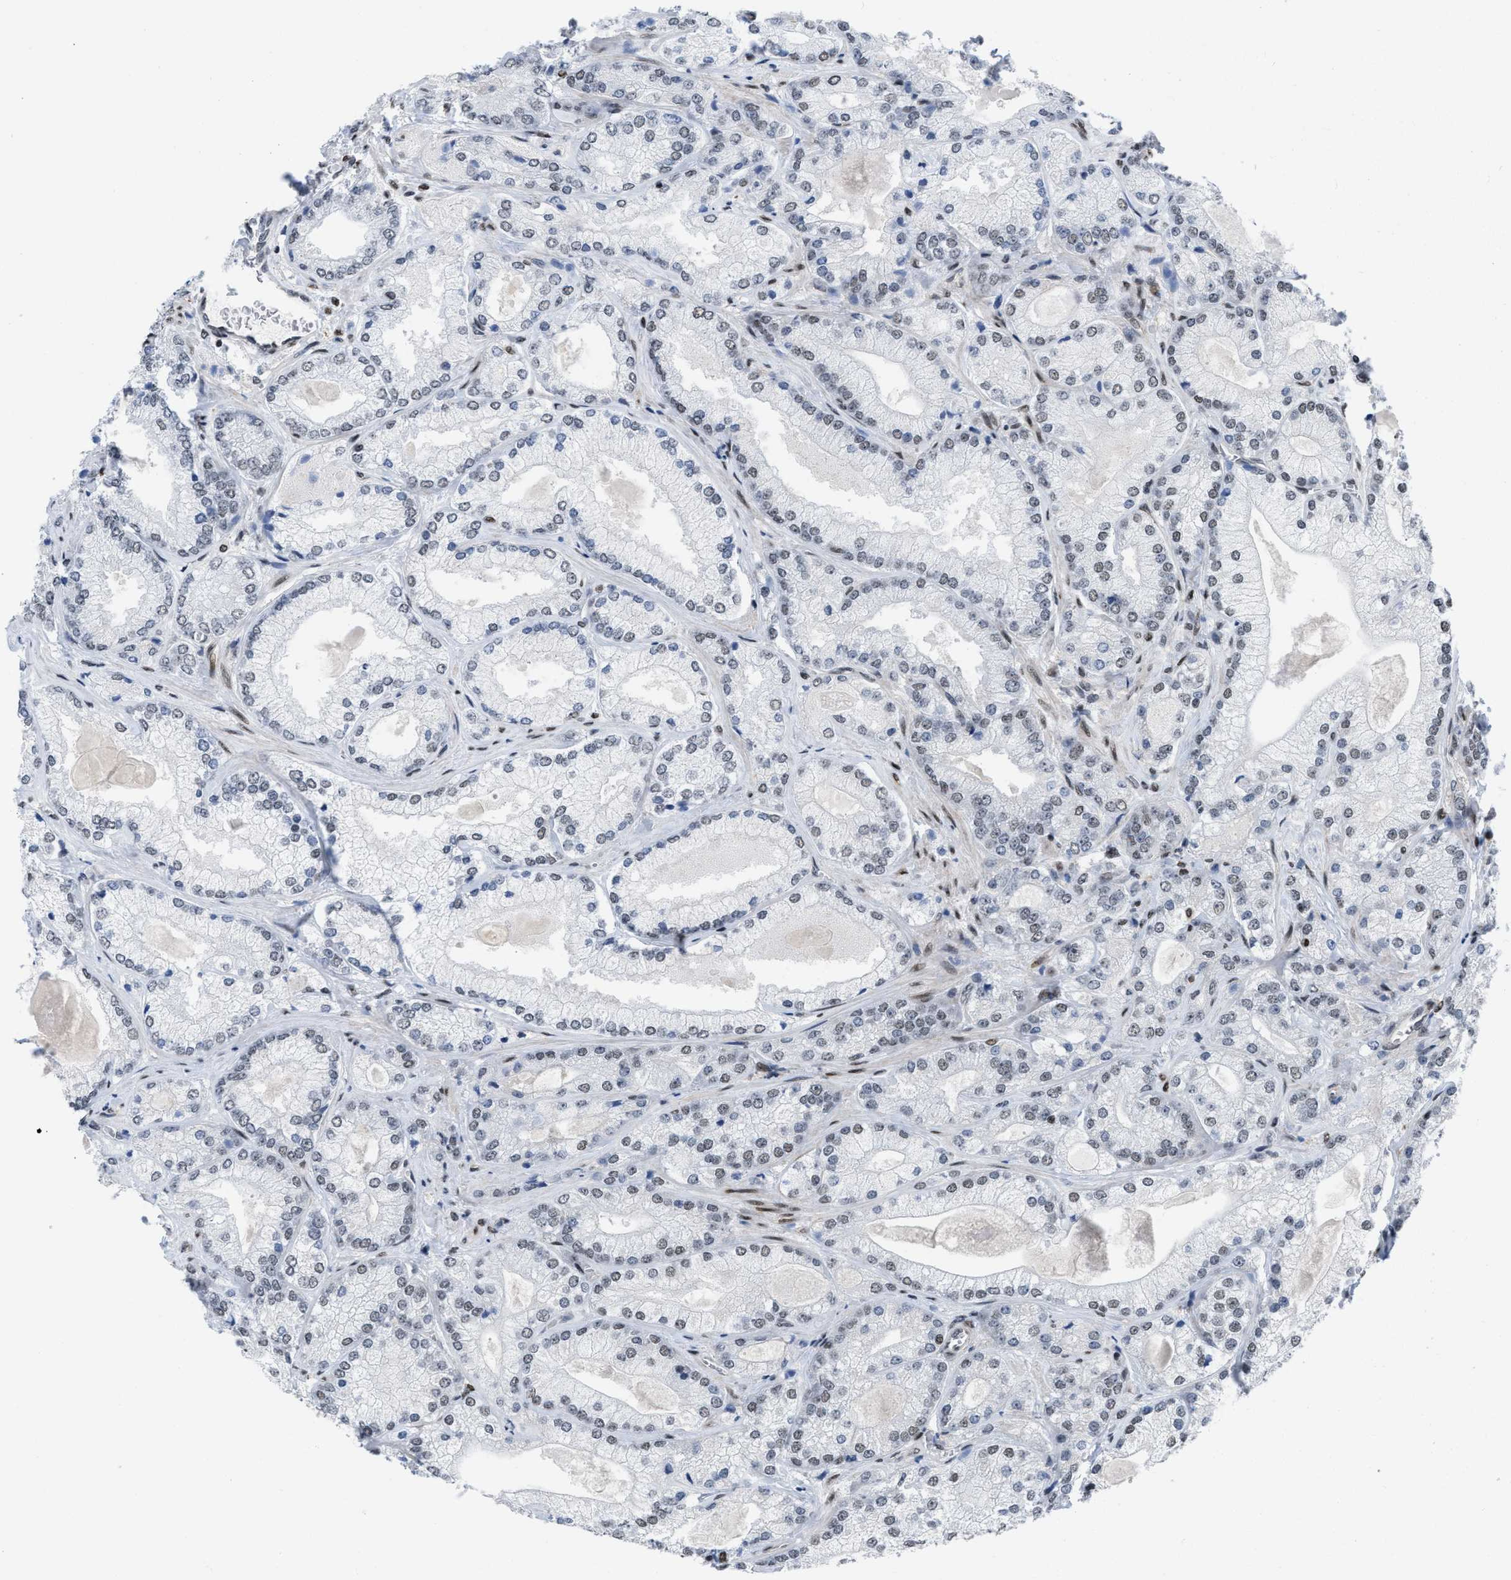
{"staining": {"intensity": "weak", "quantity": "<25%", "location": "nuclear"}, "tissue": "prostate cancer", "cell_type": "Tumor cells", "image_type": "cancer", "snomed": [{"axis": "morphology", "description": "Adenocarcinoma, Low grade"}, {"axis": "topography", "description": "Prostate"}], "caption": "This is an IHC photomicrograph of prostate cancer (adenocarcinoma (low-grade)). There is no staining in tumor cells.", "gene": "MIER1", "patient": {"sex": "male", "age": 65}}